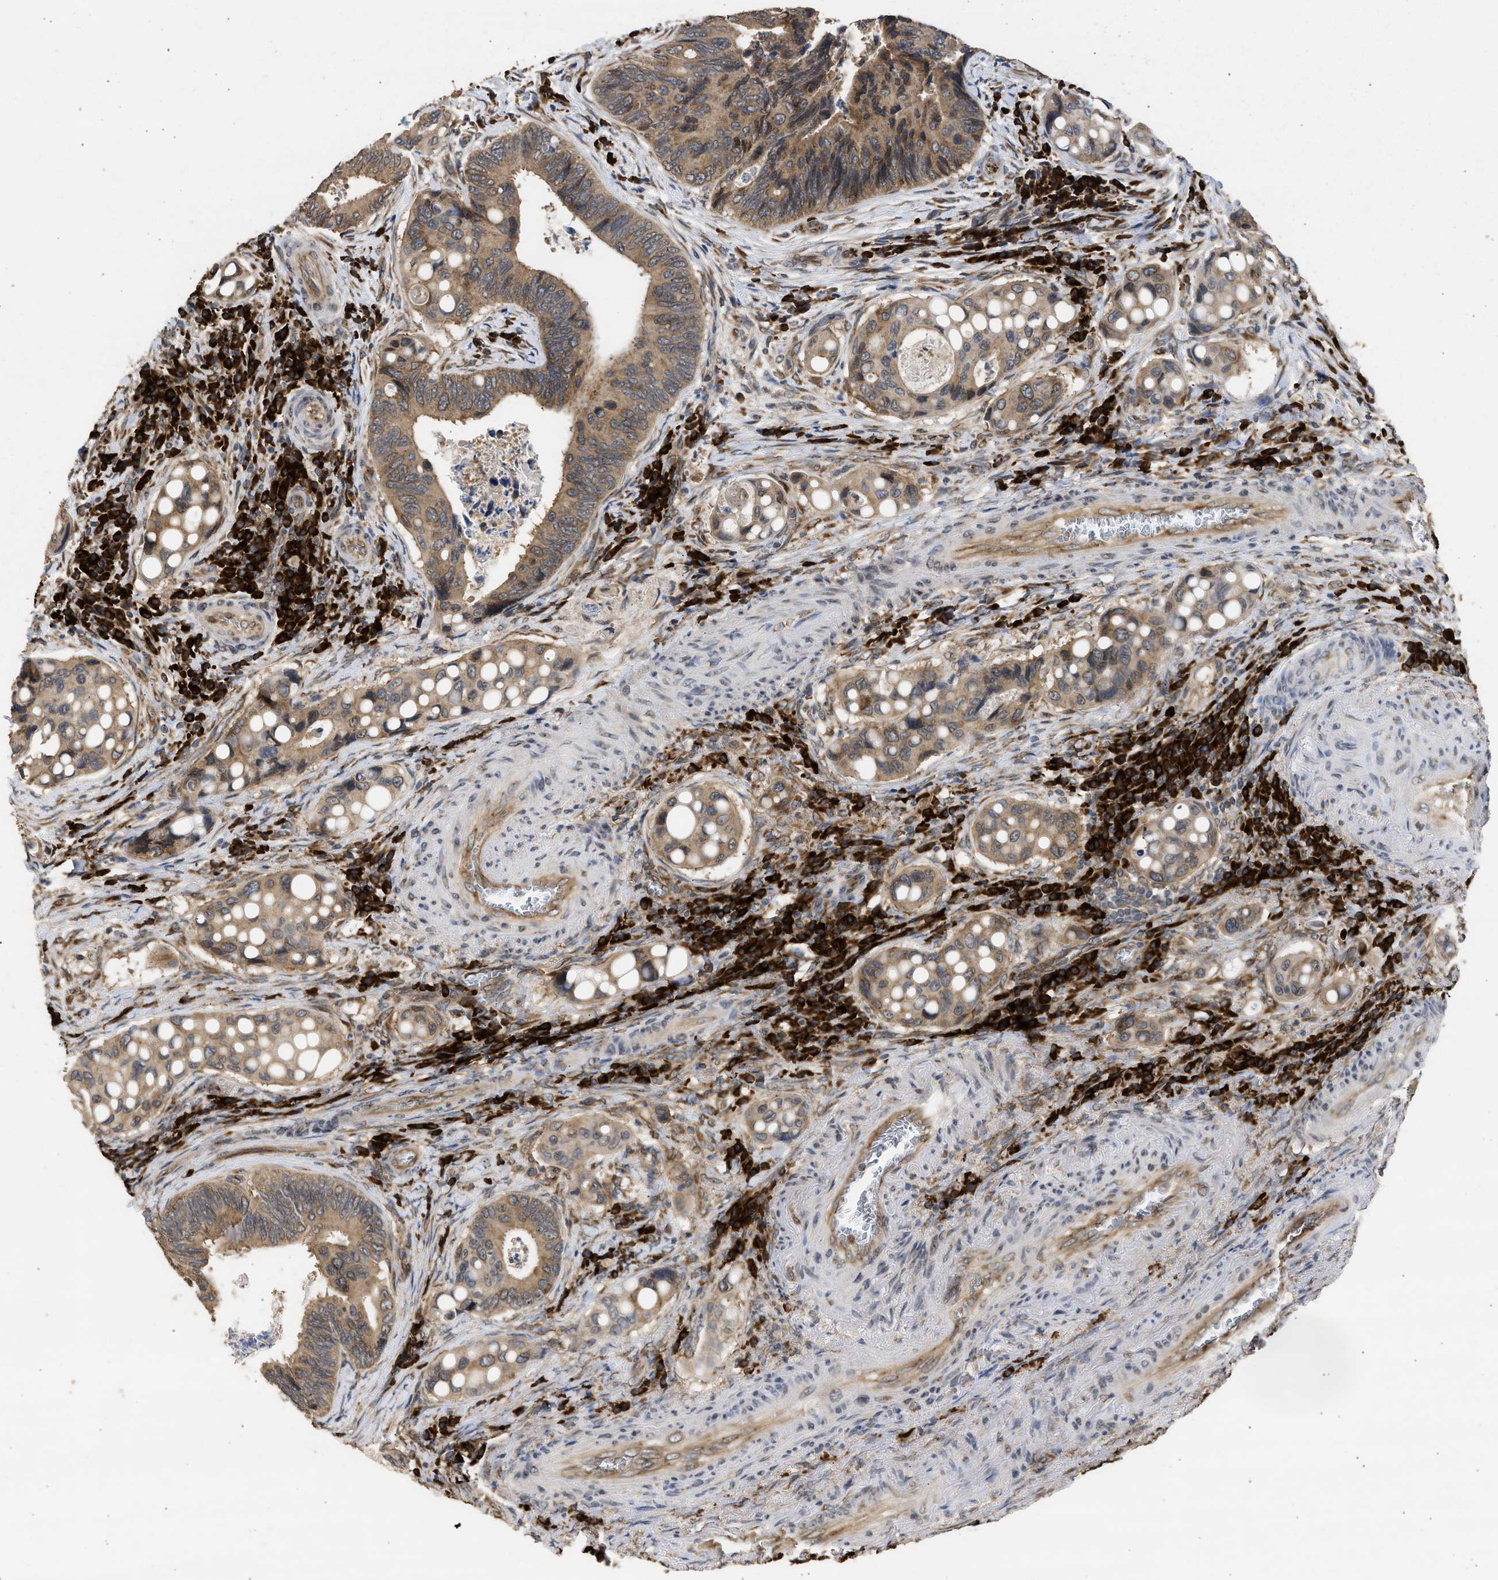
{"staining": {"intensity": "moderate", "quantity": ">75%", "location": "cytoplasmic/membranous"}, "tissue": "colorectal cancer", "cell_type": "Tumor cells", "image_type": "cancer", "snomed": [{"axis": "morphology", "description": "Inflammation, NOS"}, {"axis": "morphology", "description": "Adenocarcinoma, NOS"}, {"axis": "topography", "description": "Colon"}], "caption": "Tumor cells demonstrate medium levels of moderate cytoplasmic/membranous expression in approximately >75% of cells in adenocarcinoma (colorectal).", "gene": "DNAJC1", "patient": {"sex": "male", "age": 72}}